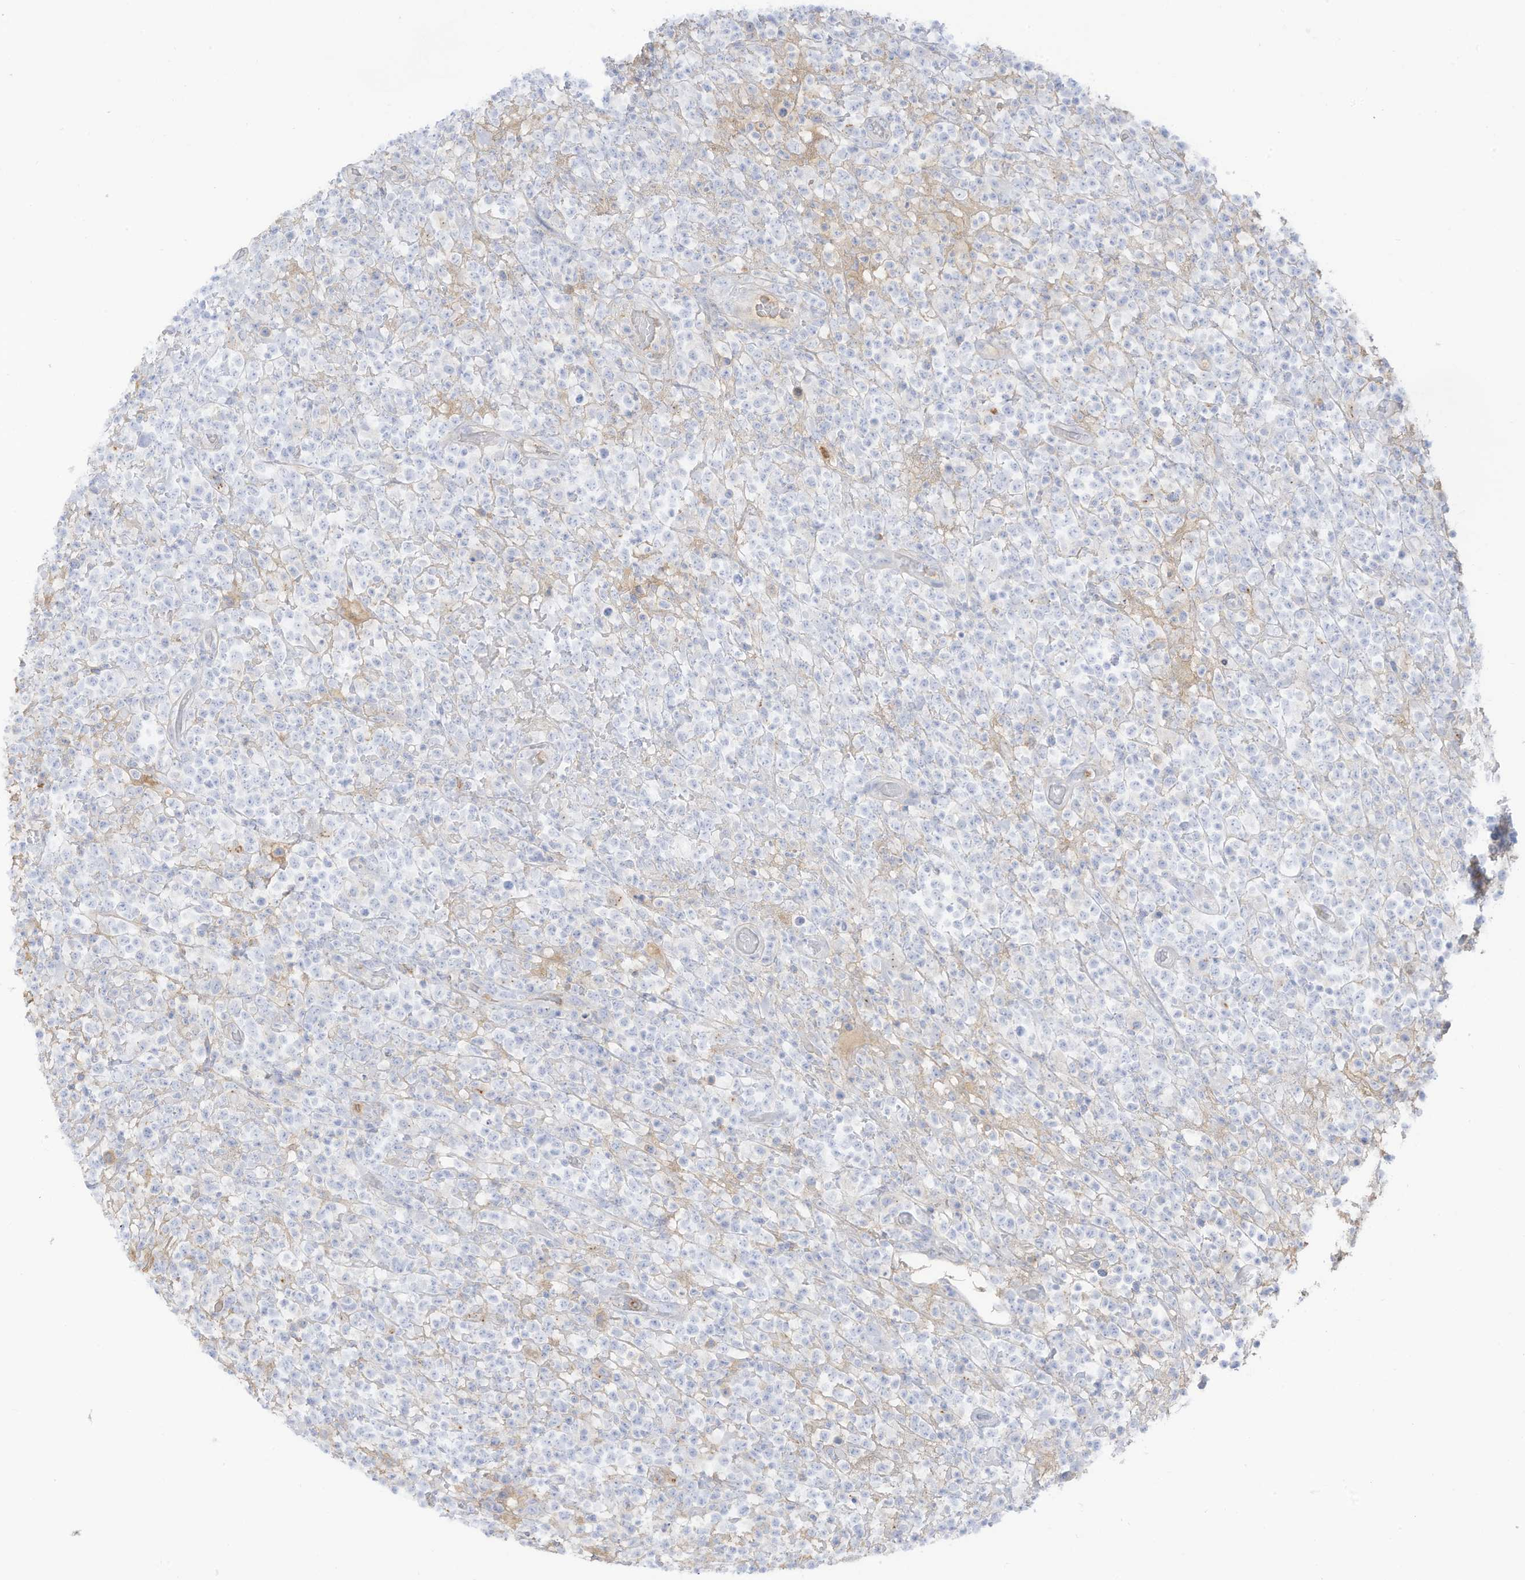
{"staining": {"intensity": "negative", "quantity": "none", "location": "none"}, "tissue": "lymphoma", "cell_type": "Tumor cells", "image_type": "cancer", "snomed": [{"axis": "morphology", "description": "Malignant lymphoma, non-Hodgkin's type, High grade"}, {"axis": "topography", "description": "Colon"}], "caption": "Immunohistochemical staining of human high-grade malignant lymphoma, non-Hodgkin's type reveals no significant positivity in tumor cells.", "gene": "HSD17B13", "patient": {"sex": "female", "age": 53}}